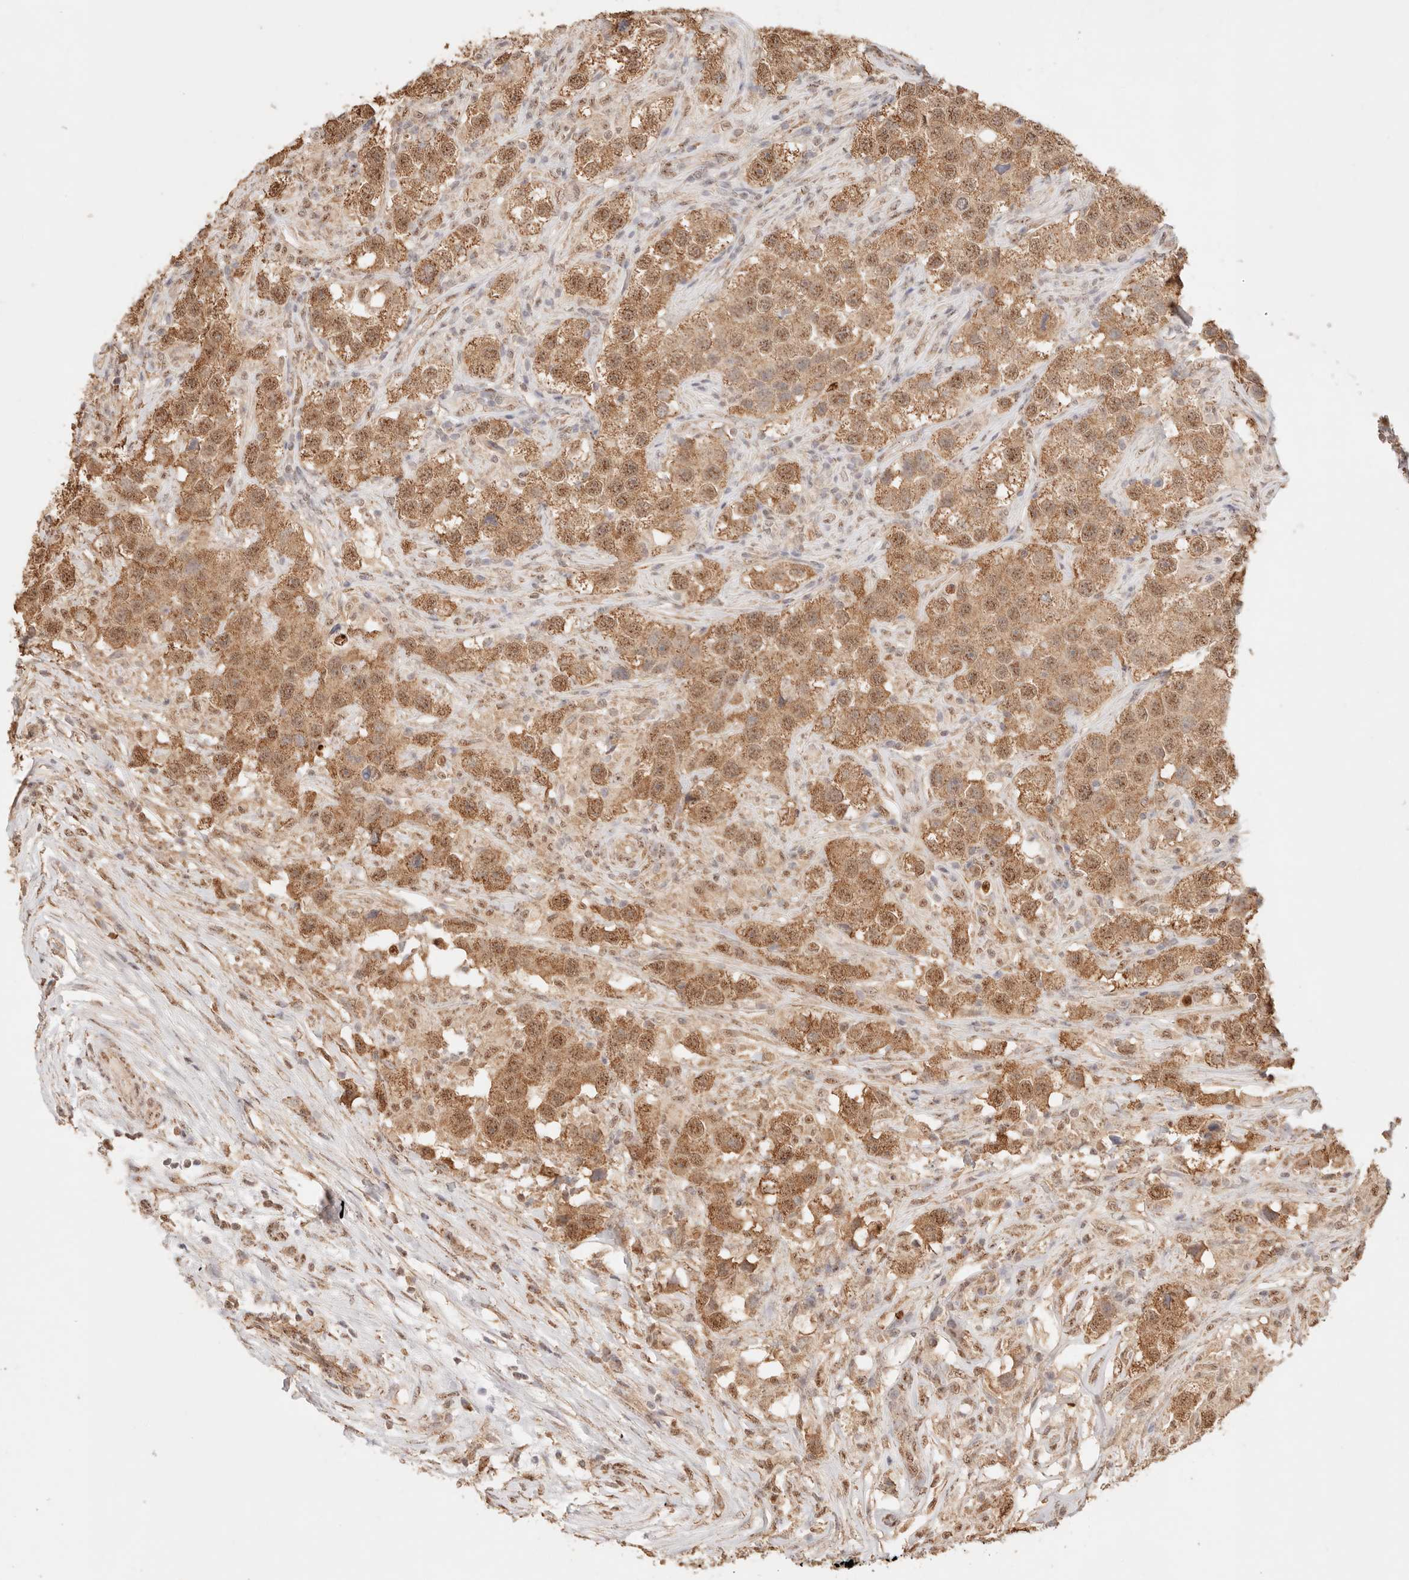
{"staining": {"intensity": "moderate", "quantity": ">75%", "location": "cytoplasmic/membranous,nuclear"}, "tissue": "testis cancer", "cell_type": "Tumor cells", "image_type": "cancer", "snomed": [{"axis": "morphology", "description": "Seminoma, NOS"}, {"axis": "topography", "description": "Testis"}], "caption": "Tumor cells exhibit medium levels of moderate cytoplasmic/membranous and nuclear positivity in about >75% of cells in seminoma (testis).", "gene": "IL1R2", "patient": {"sex": "male", "age": 49}}